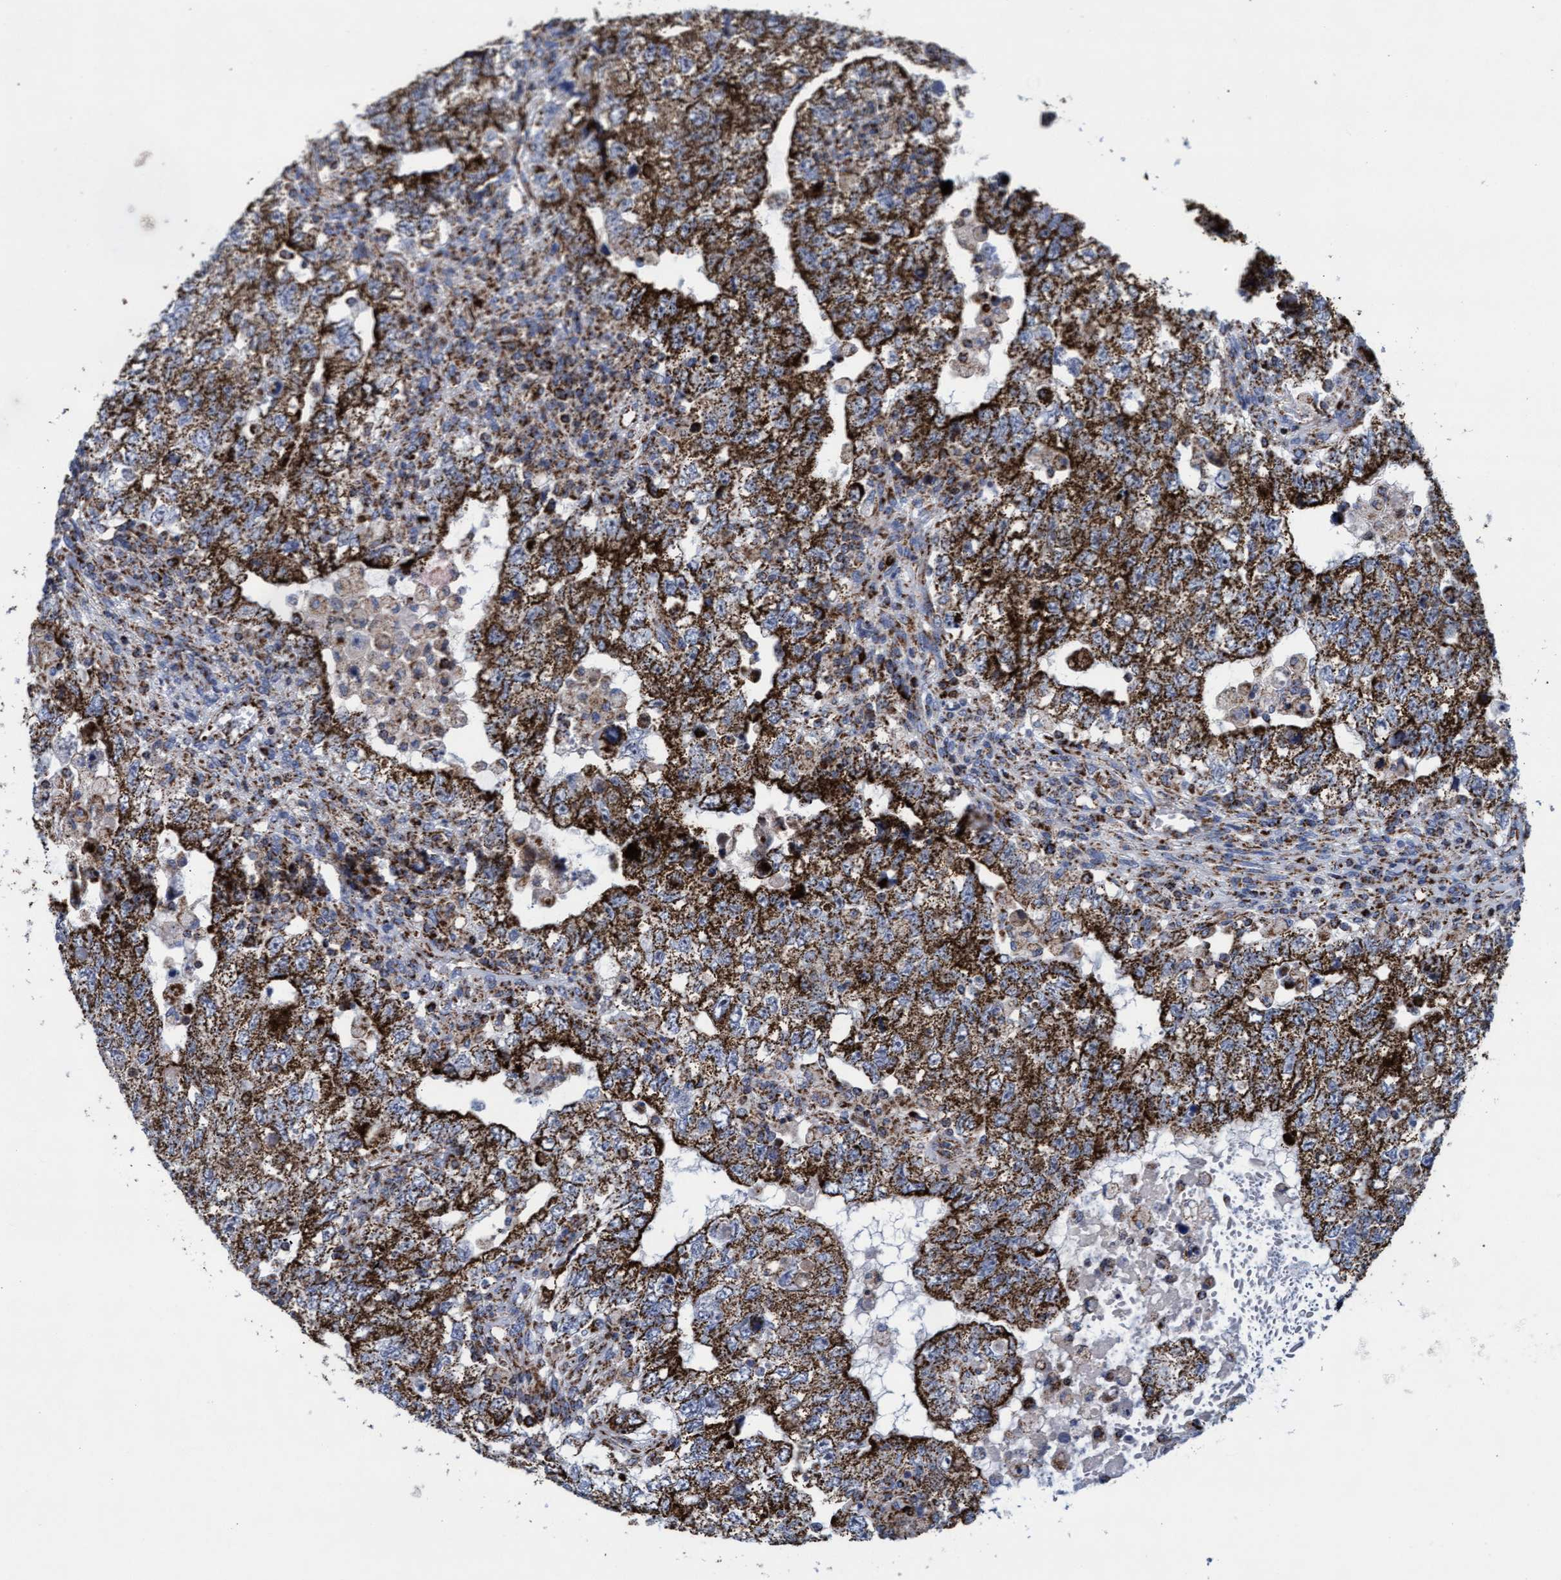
{"staining": {"intensity": "strong", "quantity": ">75%", "location": "cytoplasmic/membranous"}, "tissue": "testis cancer", "cell_type": "Tumor cells", "image_type": "cancer", "snomed": [{"axis": "morphology", "description": "Carcinoma, Embryonal, NOS"}, {"axis": "topography", "description": "Testis"}], "caption": "An immunohistochemistry (IHC) histopathology image of tumor tissue is shown. Protein staining in brown shows strong cytoplasmic/membranous positivity in testis cancer within tumor cells.", "gene": "MRPL38", "patient": {"sex": "male", "age": 36}}